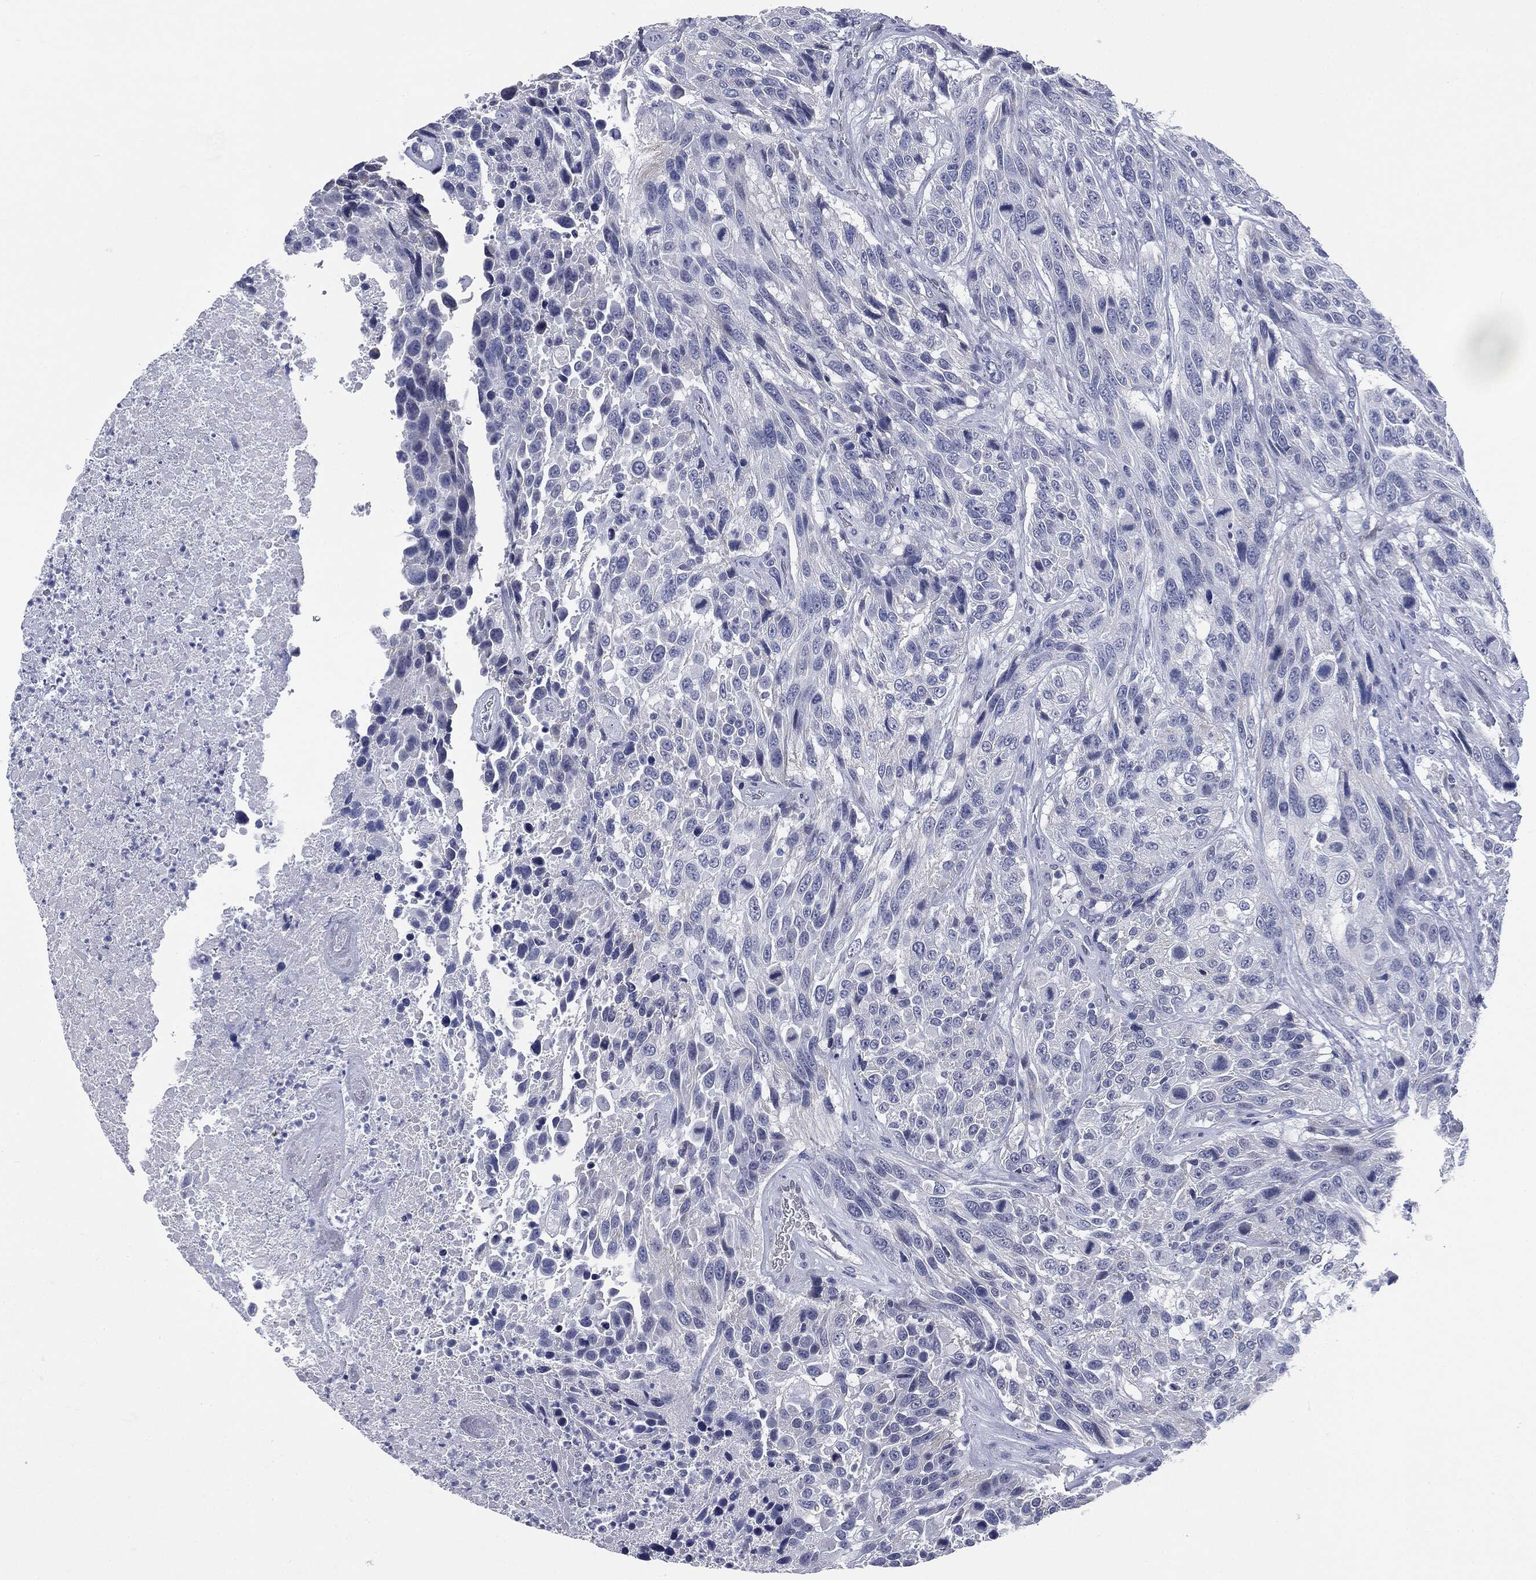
{"staining": {"intensity": "negative", "quantity": "none", "location": "none"}, "tissue": "urothelial cancer", "cell_type": "Tumor cells", "image_type": "cancer", "snomed": [{"axis": "morphology", "description": "Urothelial carcinoma, High grade"}, {"axis": "topography", "description": "Urinary bladder"}], "caption": "Immunohistochemical staining of urothelial carcinoma (high-grade) reveals no significant expression in tumor cells.", "gene": "ATP2A1", "patient": {"sex": "female", "age": 70}}